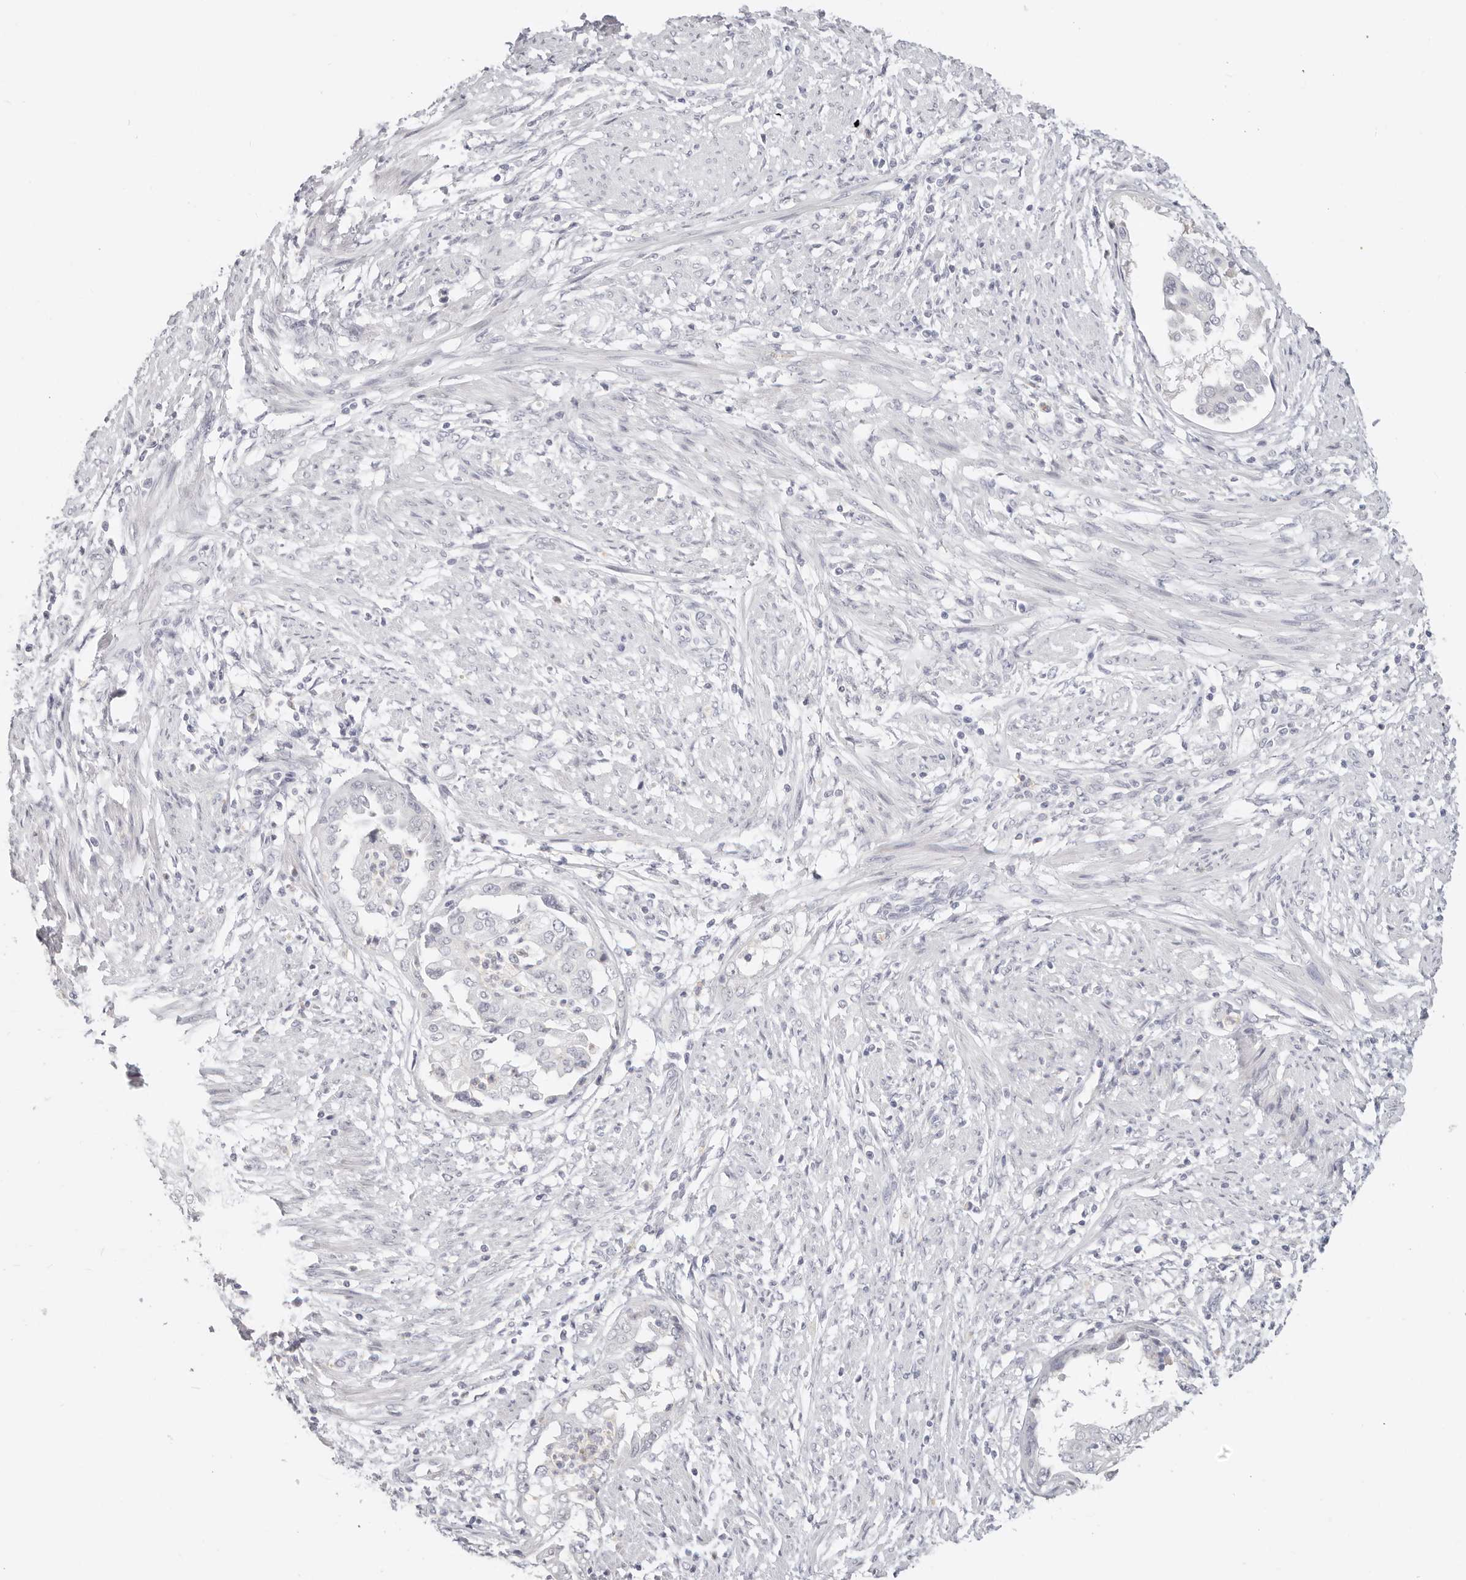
{"staining": {"intensity": "negative", "quantity": "none", "location": "none"}, "tissue": "endometrial cancer", "cell_type": "Tumor cells", "image_type": "cancer", "snomed": [{"axis": "morphology", "description": "Adenocarcinoma, NOS"}, {"axis": "topography", "description": "Endometrium"}], "caption": "The image shows no staining of tumor cells in endometrial cancer. The staining is performed using DAB brown chromogen with nuclei counter-stained in using hematoxylin.", "gene": "ASCL1", "patient": {"sex": "female", "age": 85}}